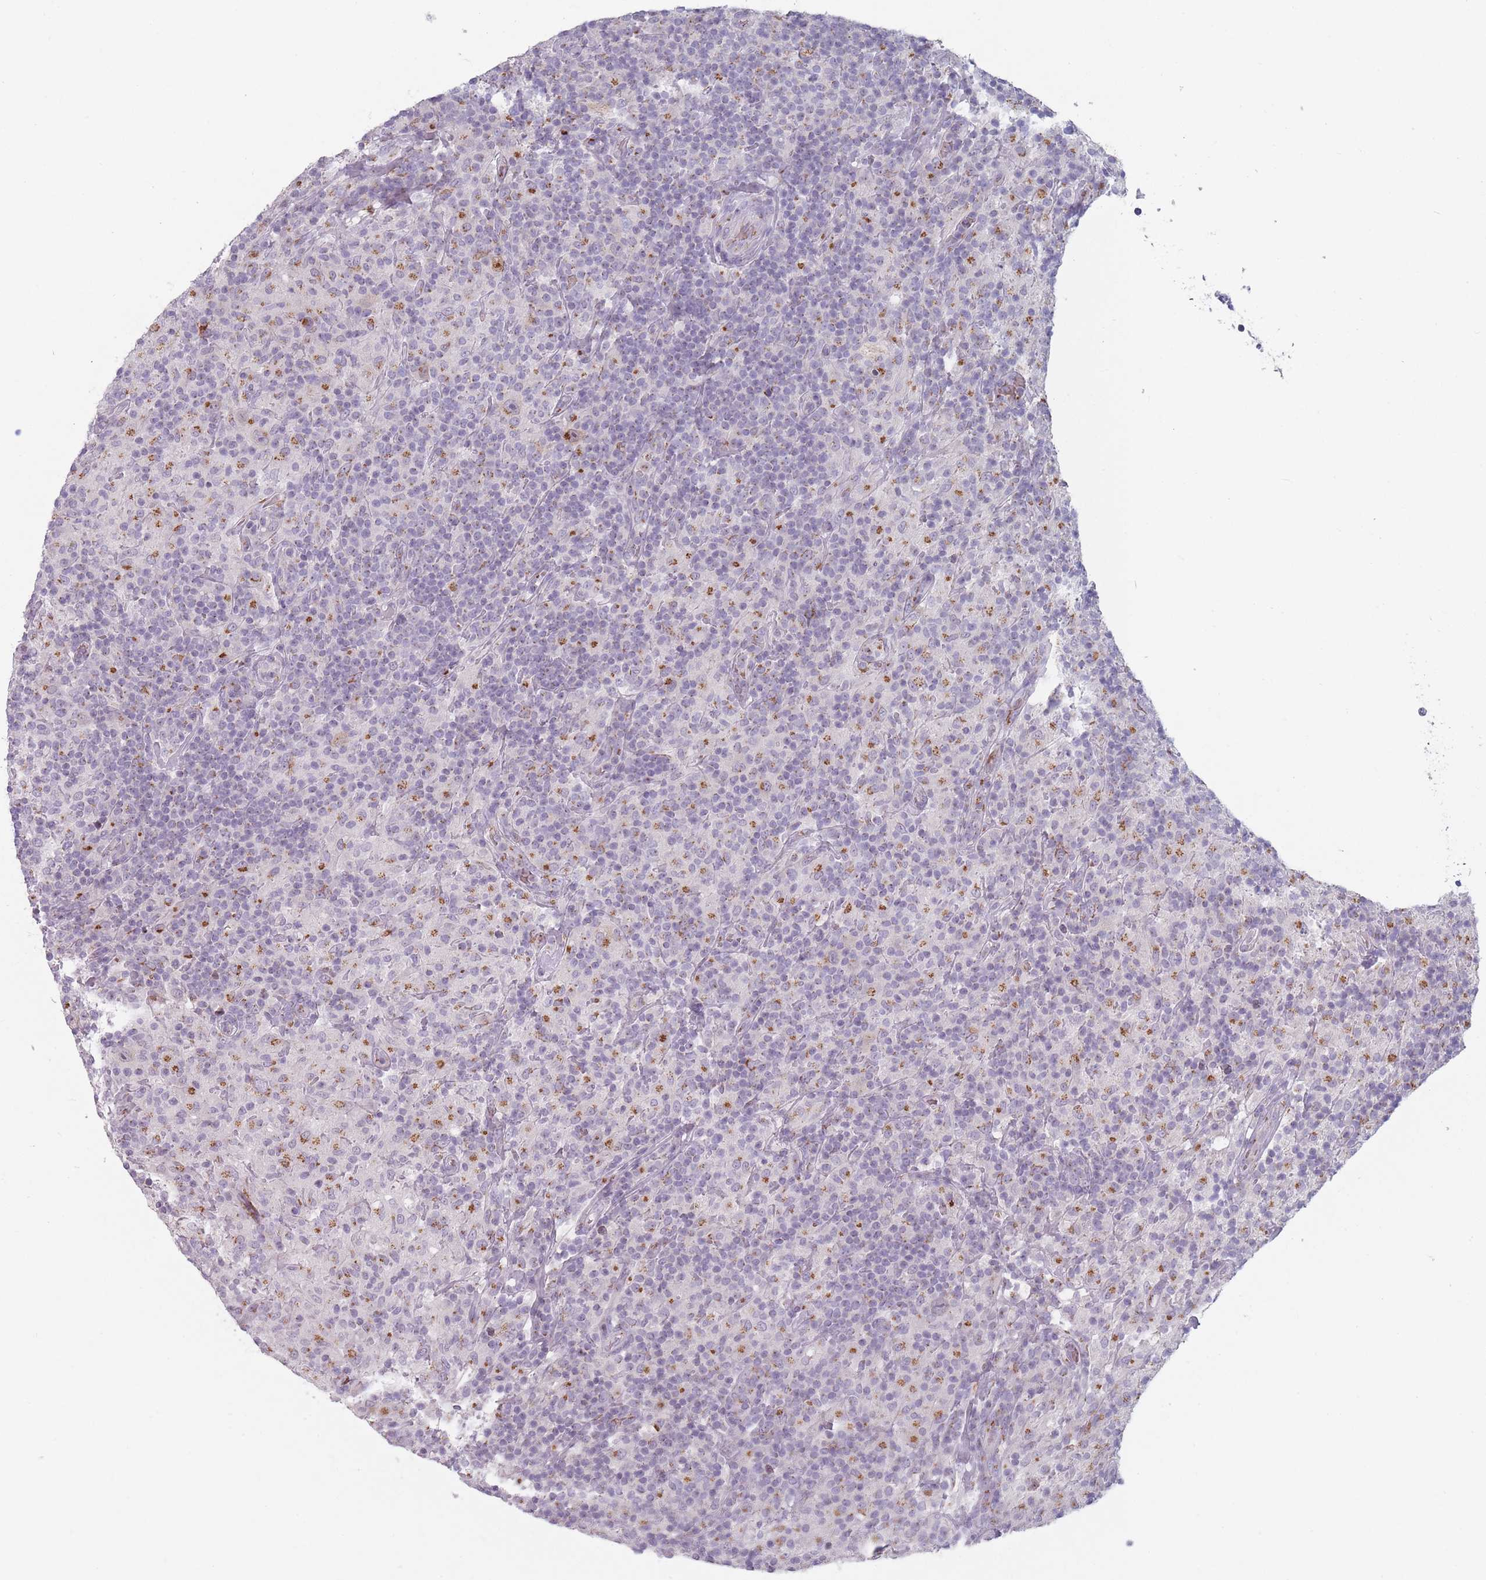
{"staining": {"intensity": "strong", "quantity": "<25%", "location": "cytoplasmic/membranous"}, "tissue": "lymphoma", "cell_type": "Tumor cells", "image_type": "cancer", "snomed": [{"axis": "morphology", "description": "Hodgkin's disease, NOS"}, {"axis": "topography", "description": "Lymph node"}], "caption": "A micrograph of human lymphoma stained for a protein exhibits strong cytoplasmic/membranous brown staining in tumor cells. (DAB IHC, brown staining for protein, blue staining for nuclei).", "gene": "MAN1B1", "patient": {"sex": "male", "age": 70}}